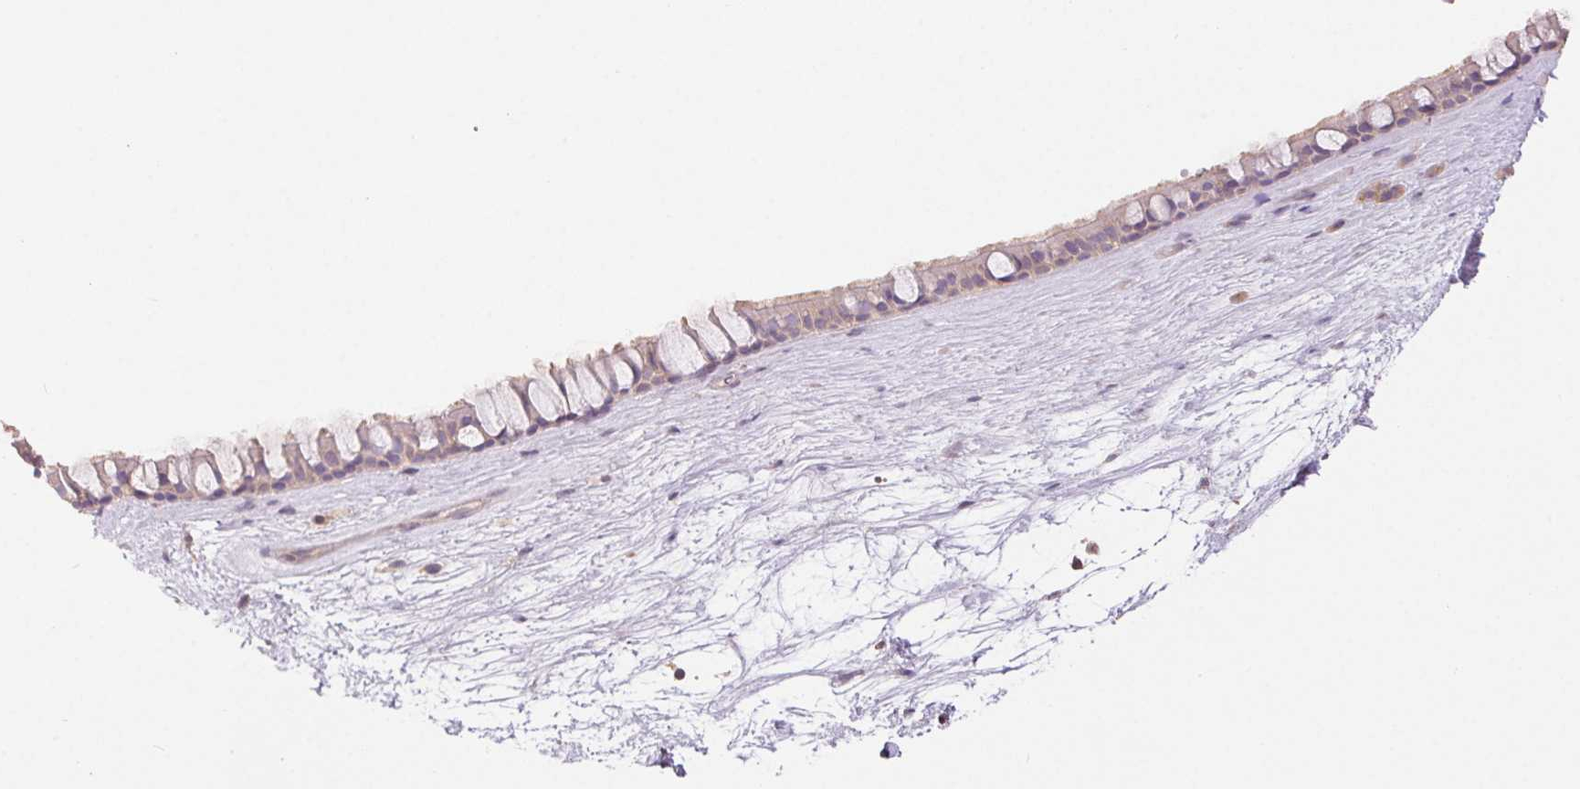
{"staining": {"intensity": "negative", "quantity": "none", "location": "none"}, "tissue": "nasopharynx", "cell_type": "Respiratory epithelial cells", "image_type": "normal", "snomed": [{"axis": "morphology", "description": "Normal tissue, NOS"}, {"axis": "topography", "description": "Nasopharynx"}], "caption": "DAB (3,3'-diaminobenzidine) immunohistochemical staining of benign nasopharynx displays no significant staining in respiratory epithelial cells.", "gene": "GDI1", "patient": {"sex": "male", "age": 68}}